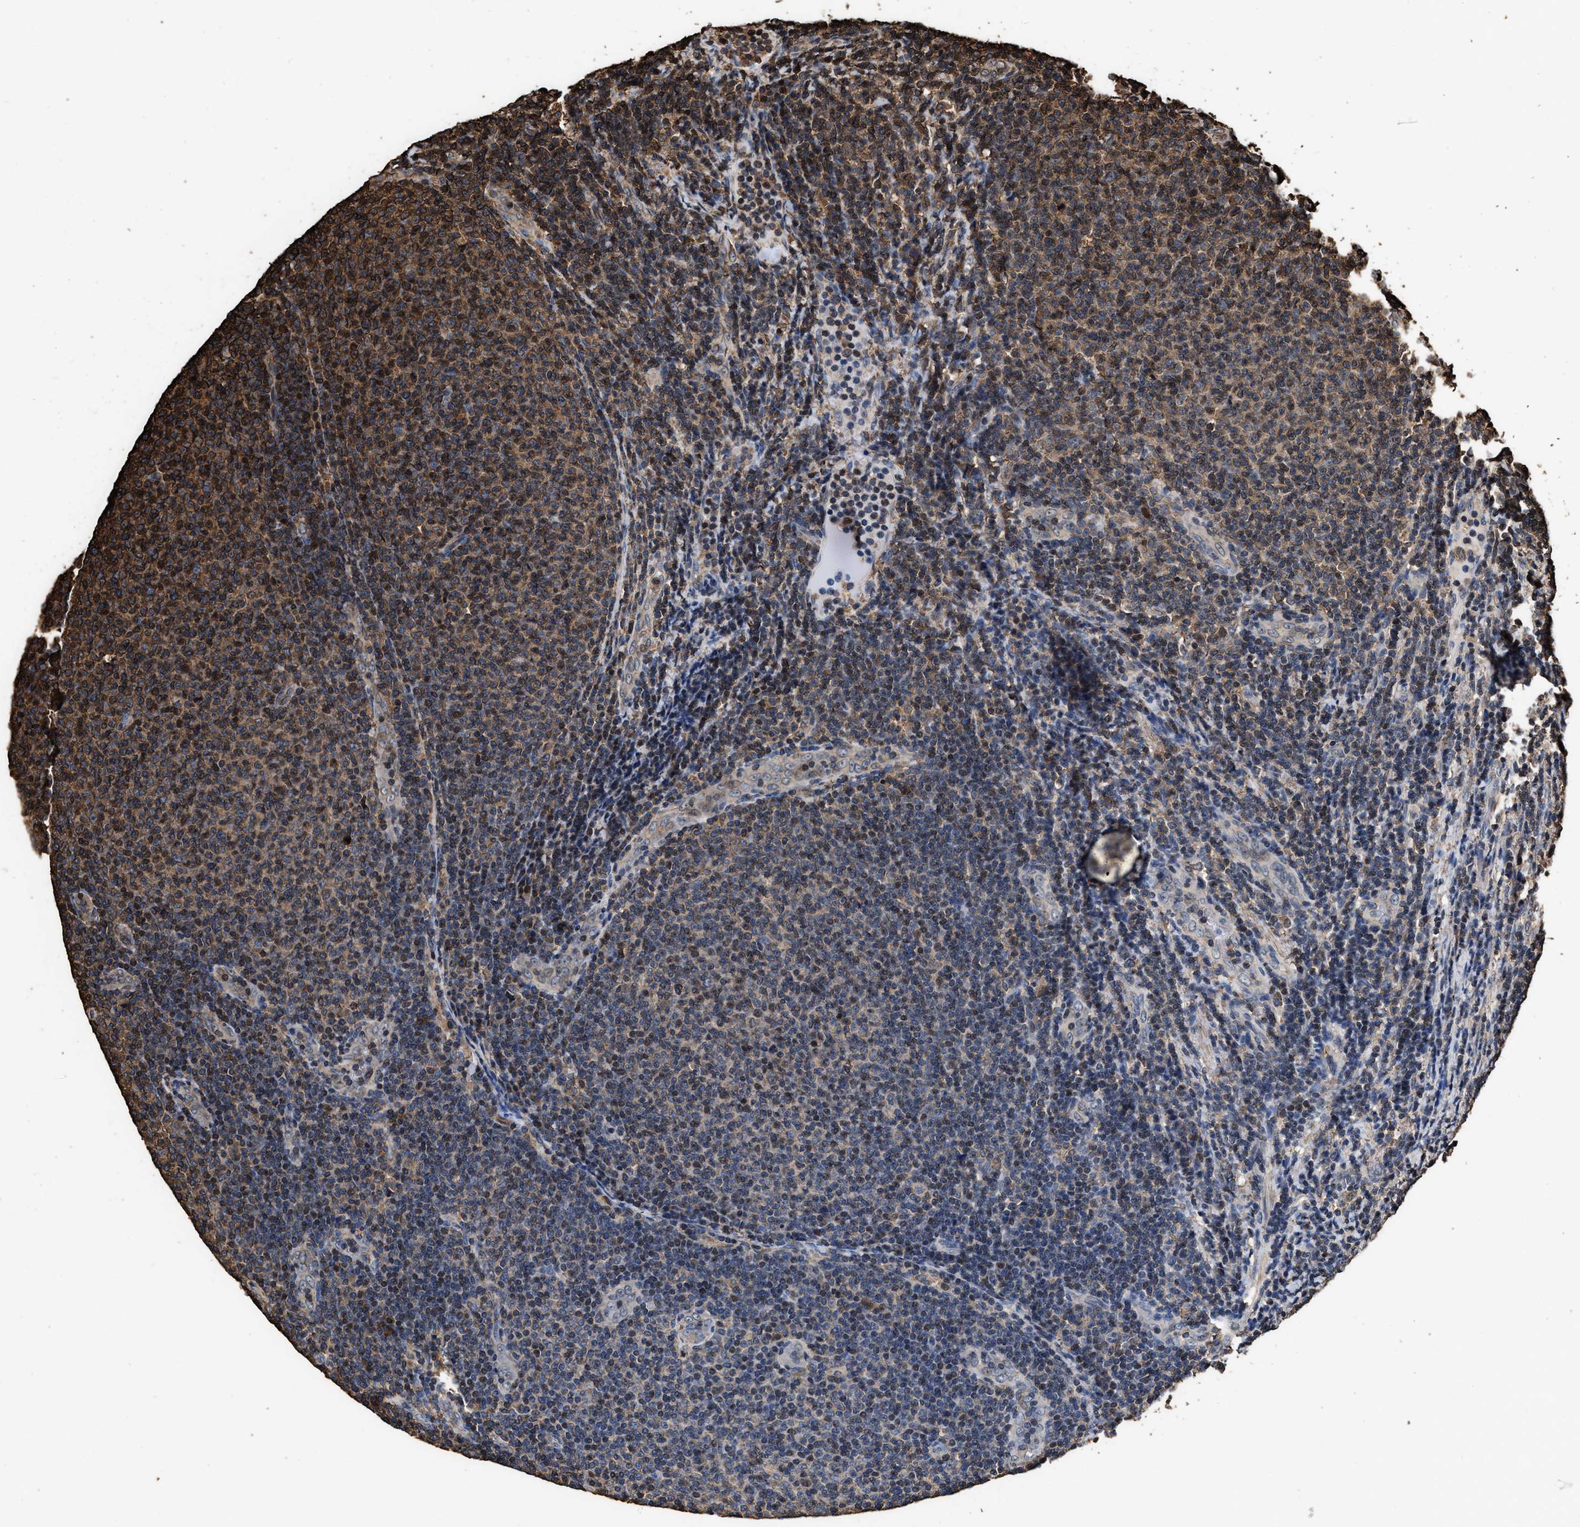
{"staining": {"intensity": "strong", "quantity": "25%-75%", "location": "cytoplasmic/membranous"}, "tissue": "lymphoma", "cell_type": "Tumor cells", "image_type": "cancer", "snomed": [{"axis": "morphology", "description": "Malignant lymphoma, non-Hodgkin's type, Low grade"}, {"axis": "topography", "description": "Lymph node"}], "caption": "Lymphoma tissue shows strong cytoplasmic/membranous staining in approximately 25%-75% of tumor cells, visualized by immunohistochemistry.", "gene": "KBTBD2", "patient": {"sex": "male", "age": 66}}